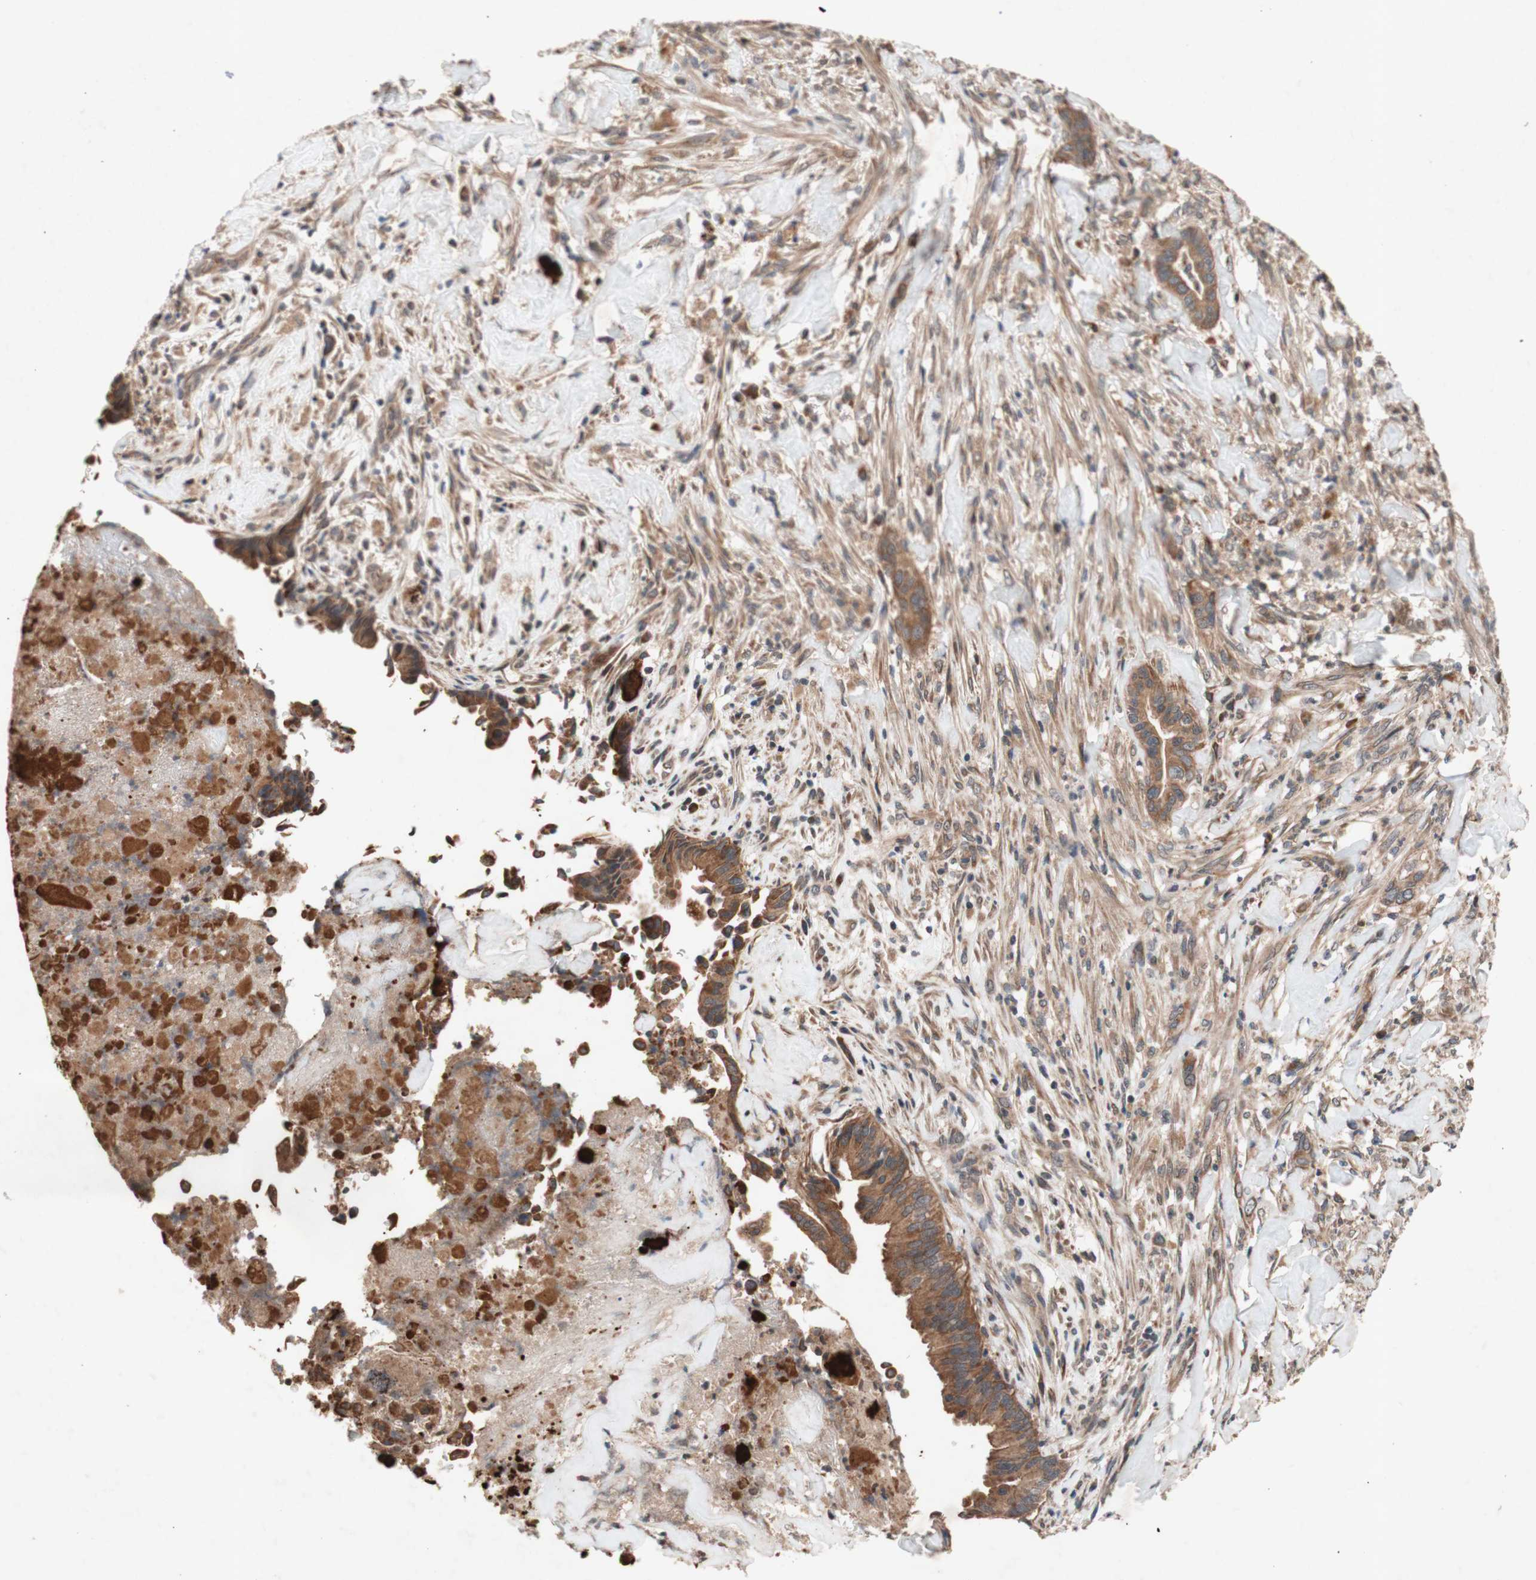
{"staining": {"intensity": "moderate", "quantity": ">75%", "location": "cytoplasmic/membranous"}, "tissue": "liver cancer", "cell_type": "Tumor cells", "image_type": "cancer", "snomed": [{"axis": "morphology", "description": "Cholangiocarcinoma"}, {"axis": "topography", "description": "Liver"}], "caption": "High-power microscopy captured an IHC micrograph of liver cancer, revealing moderate cytoplasmic/membranous expression in approximately >75% of tumor cells. Nuclei are stained in blue.", "gene": "DDOST", "patient": {"sex": "female", "age": 67}}